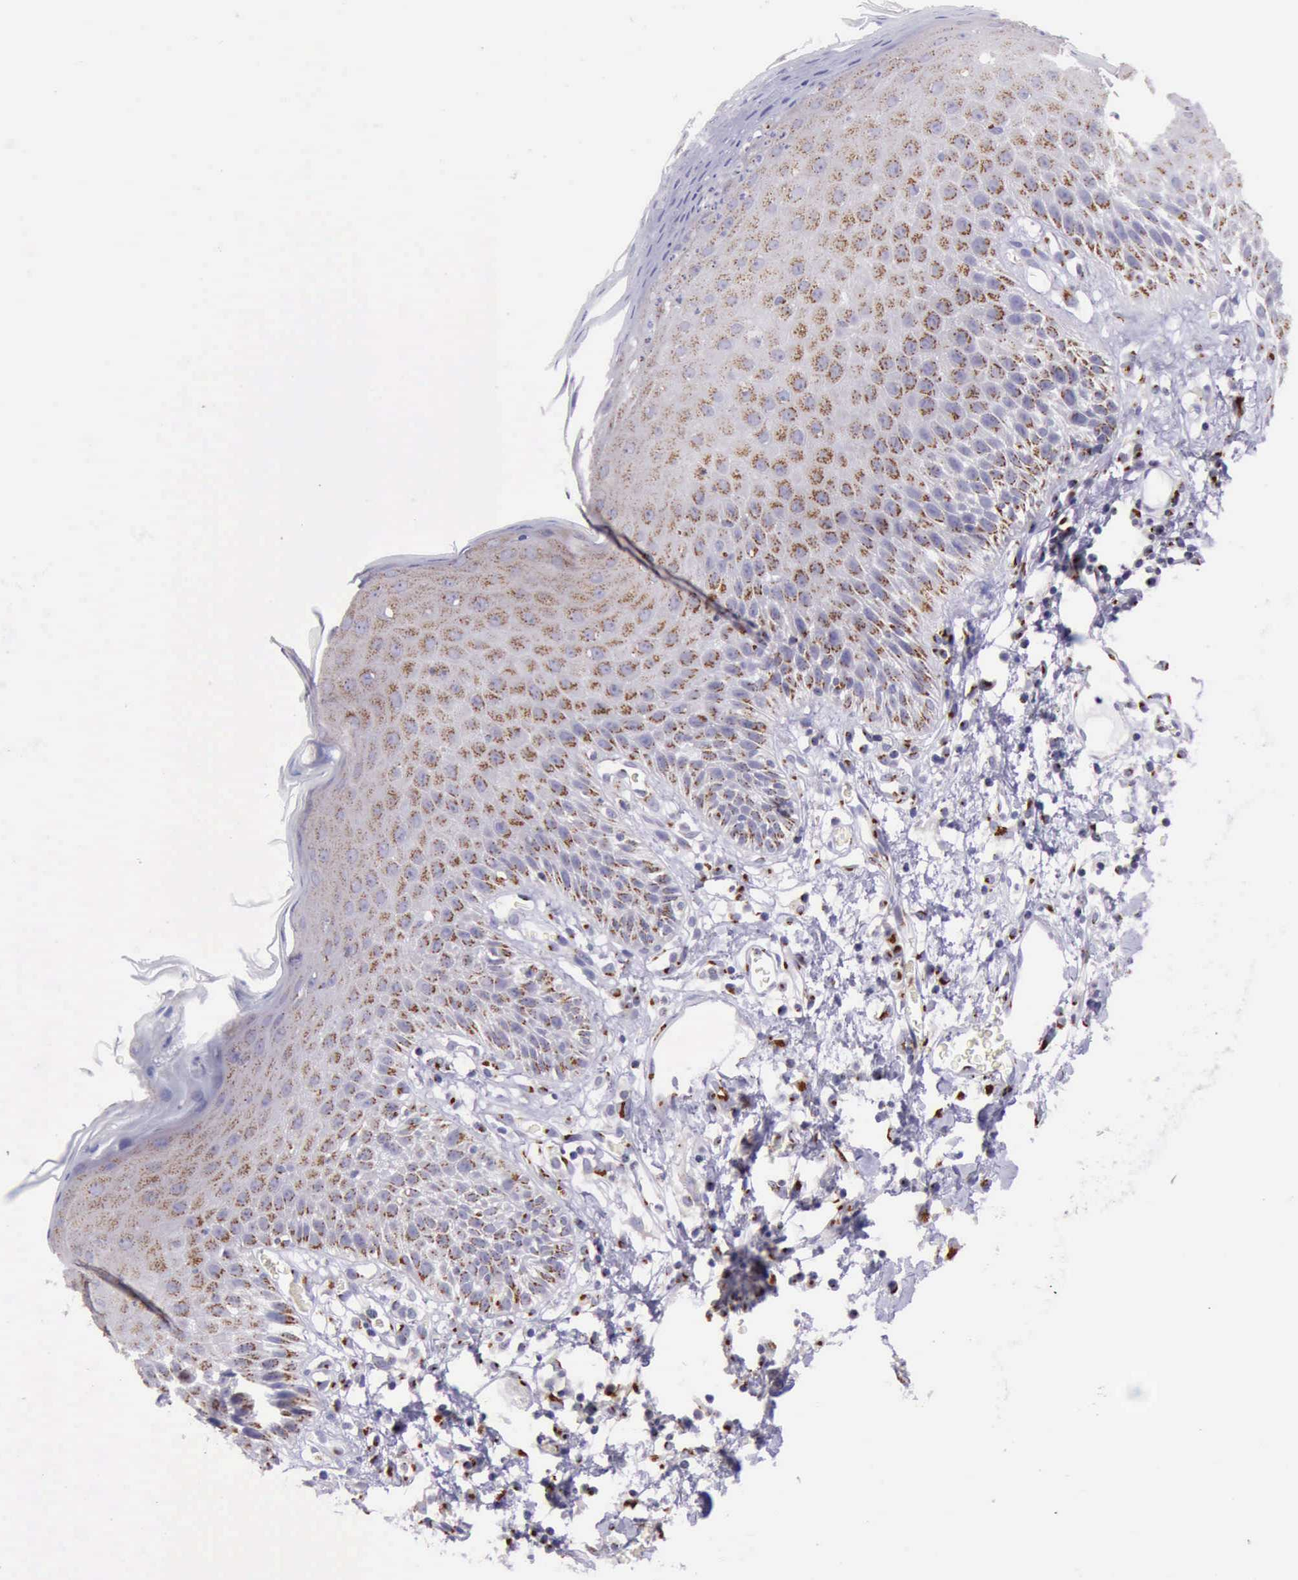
{"staining": {"intensity": "strong", "quantity": ">75%", "location": "cytoplasmic/membranous"}, "tissue": "skin", "cell_type": "Epidermal cells", "image_type": "normal", "snomed": [{"axis": "morphology", "description": "Normal tissue, NOS"}, {"axis": "topography", "description": "Vulva"}, {"axis": "topography", "description": "Peripheral nerve tissue"}], "caption": "Immunohistochemical staining of normal skin exhibits strong cytoplasmic/membranous protein expression in approximately >75% of epidermal cells.", "gene": "GOLGA5", "patient": {"sex": "female", "age": 68}}